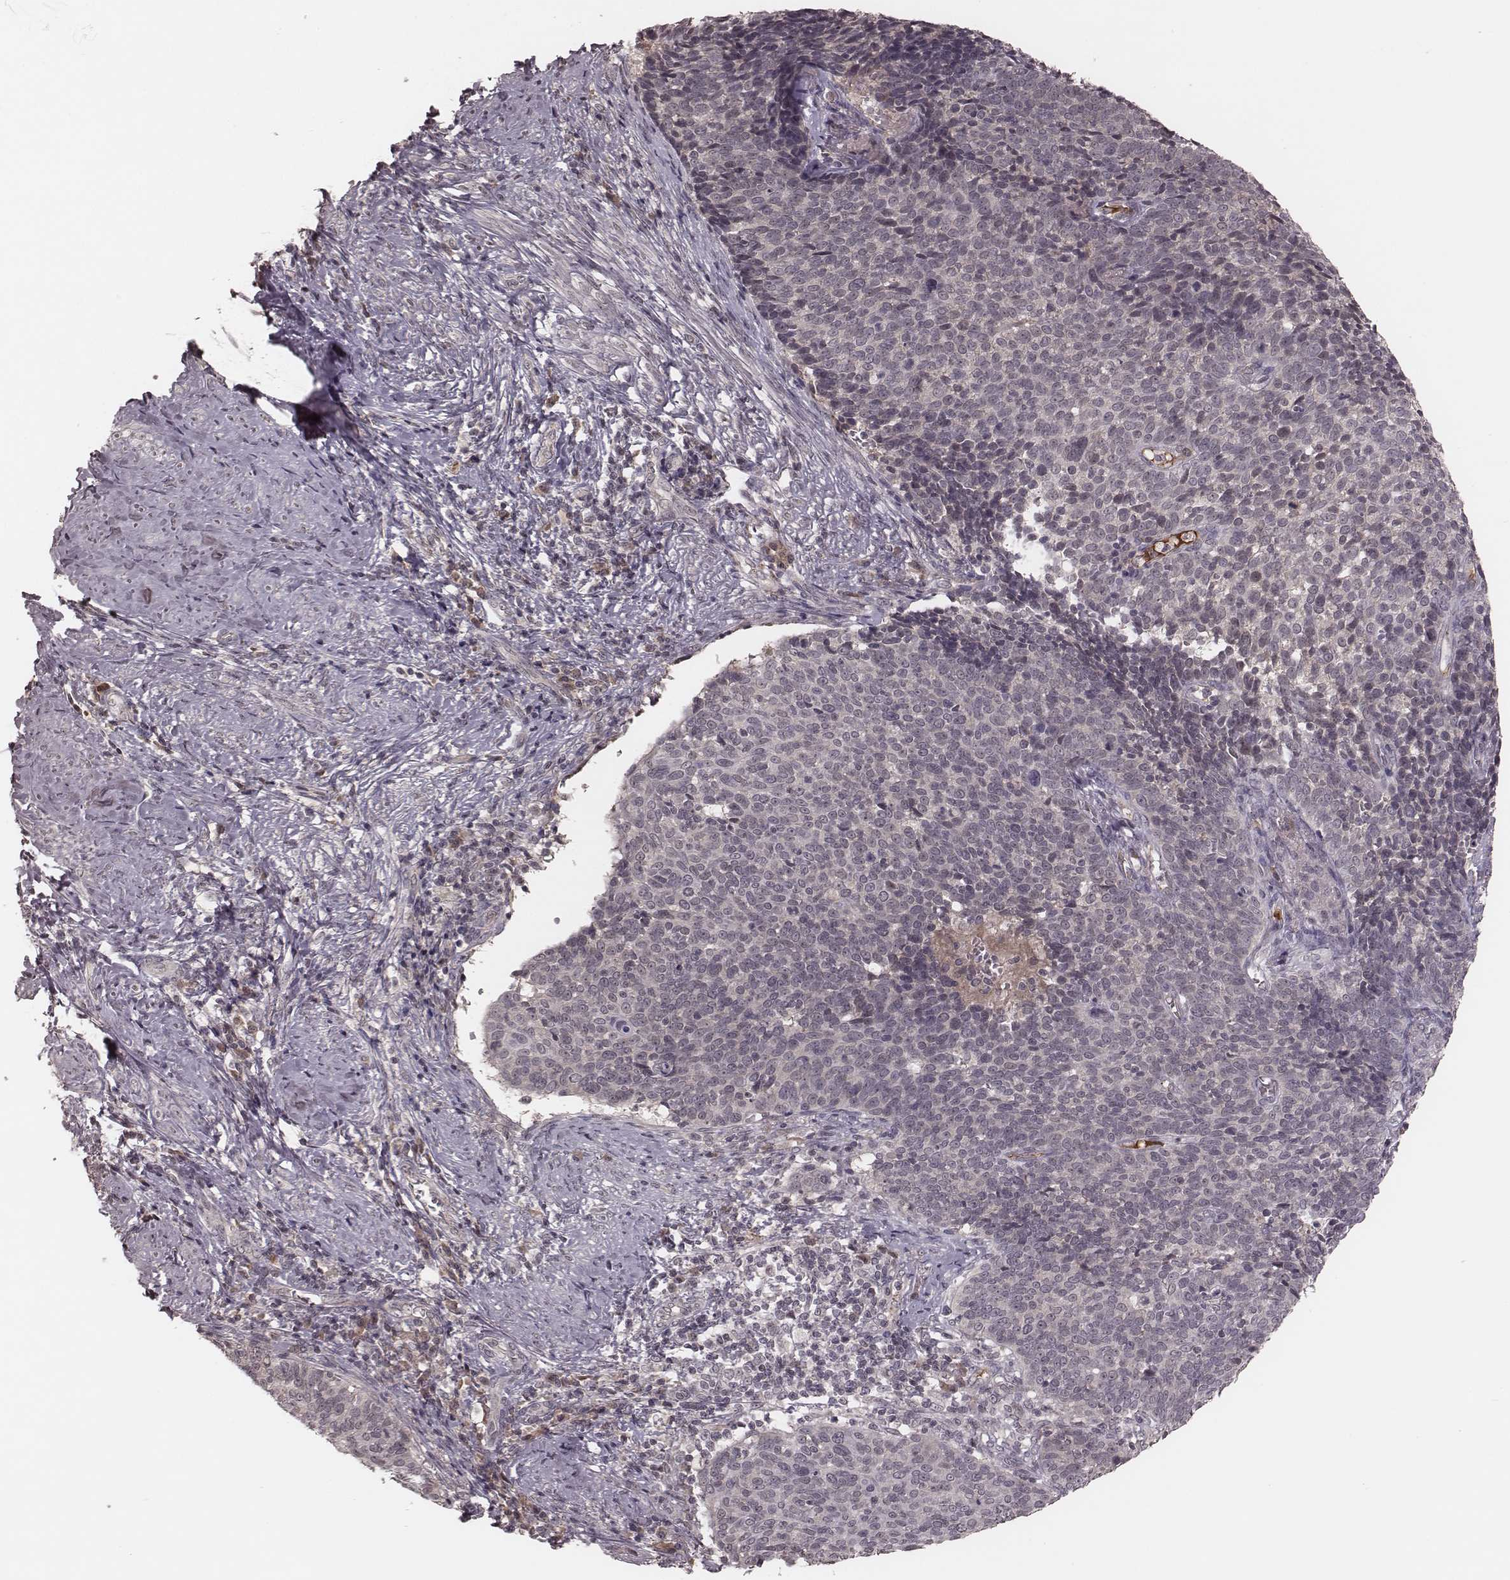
{"staining": {"intensity": "negative", "quantity": "none", "location": "none"}, "tissue": "cervical cancer", "cell_type": "Tumor cells", "image_type": "cancer", "snomed": [{"axis": "morphology", "description": "Squamous cell carcinoma, NOS"}, {"axis": "topography", "description": "Cervix"}], "caption": "This is an immunohistochemistry (IHC) image of human cervical cancer. There is no positivity in tumor cells.", "gene": "IL5", "patient": {"sex": "female", "age": 39}}